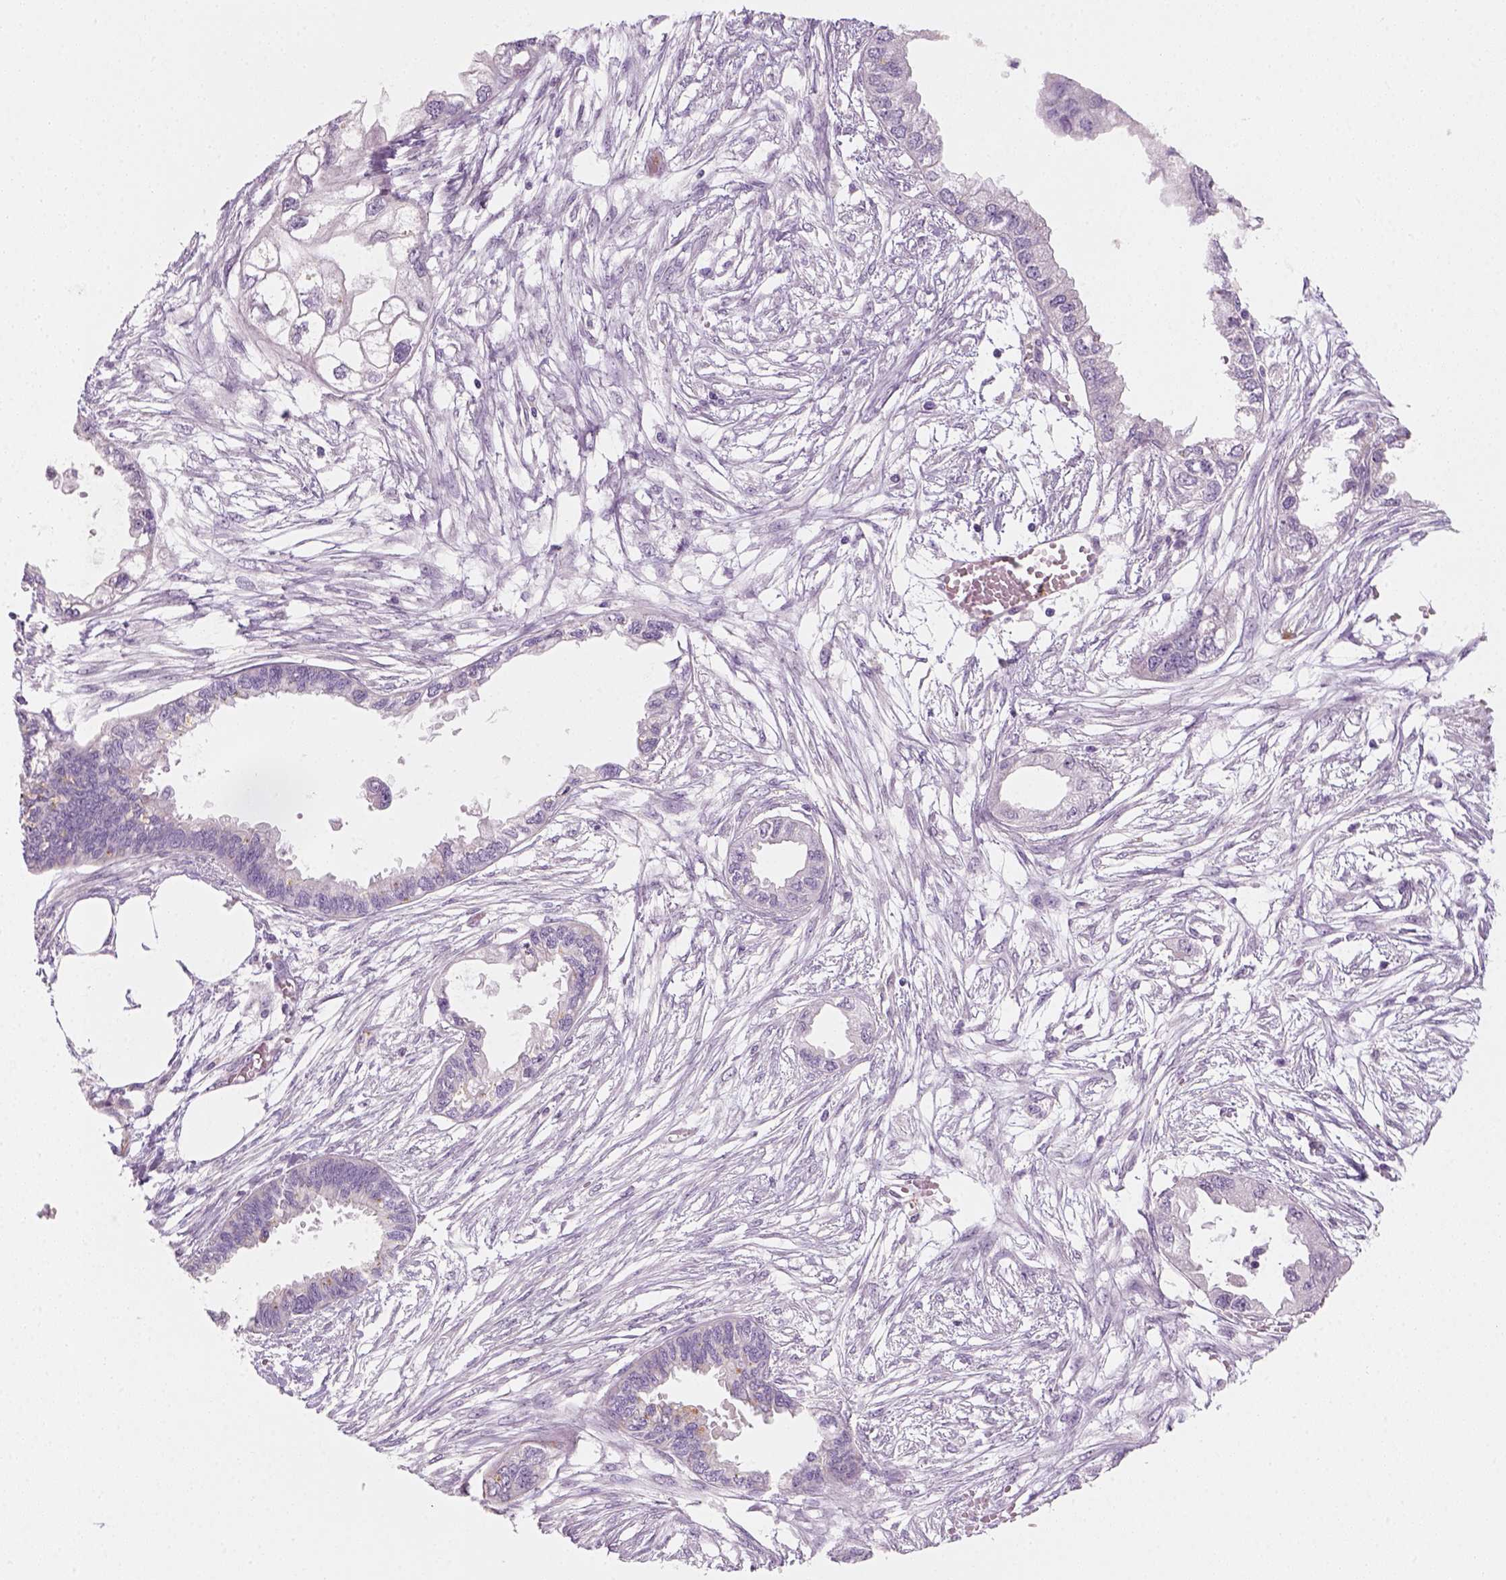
{"staining": {"intensity": "negative", "quantity": "none", "location": "none"}, "tissue": "endometrial cancer", "cell_type": "Tumor cells", "image_type": "cancer", "snomed": [{"axis": "morphology", "description": "Adenocarcinoma, NOS"}, {"axis": "morphology", "description": "Adenocarcinoma, metastatic, NOS"}, {"axis": "topography", "description": "Adipose tissue"}, {"axis": "topography", "description": "Endometrium"}], "caption": "The histopathology image reveals no significant expression in tumor cells of endometrial cancer.", "gene": "FAM163B", "patient": {"sex": "female", "age": 67}}